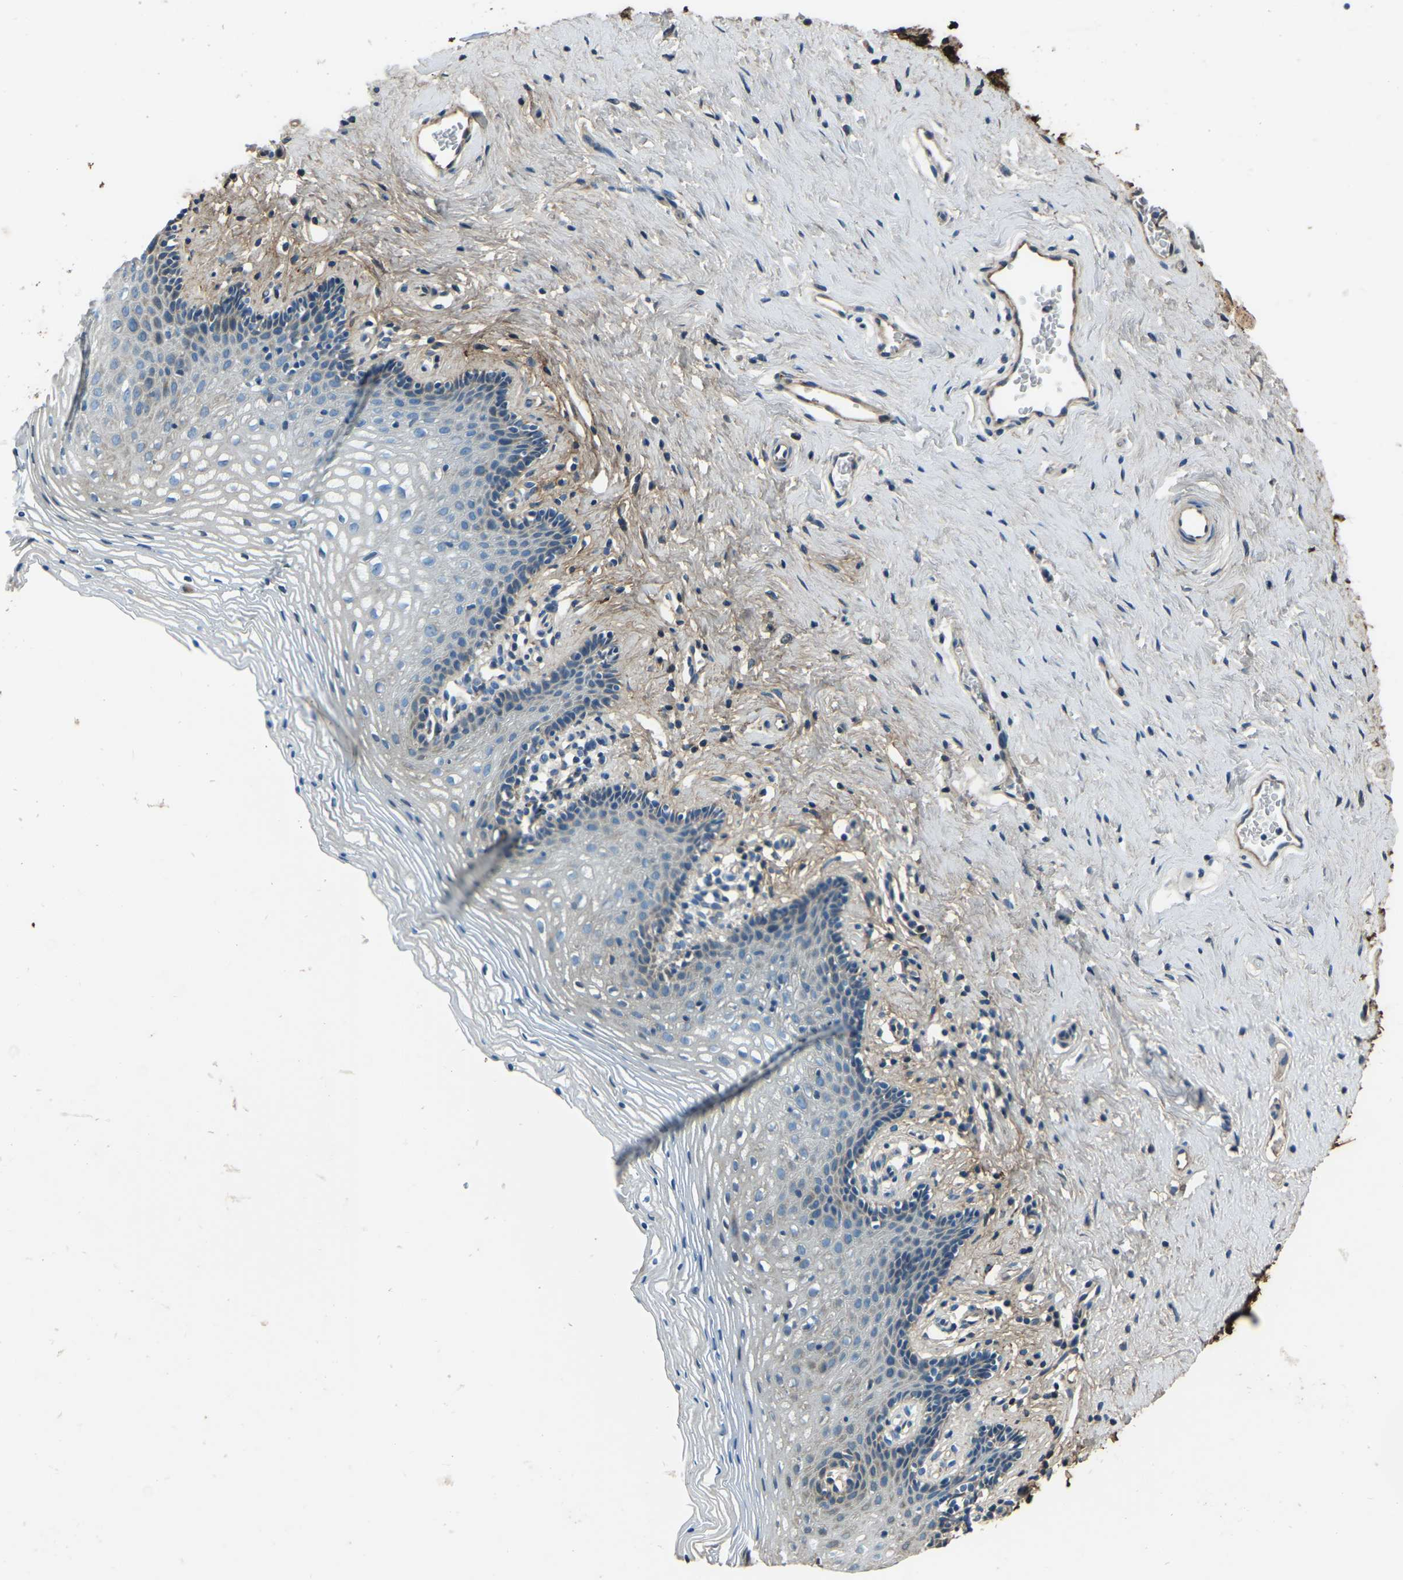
{"staining": {"intensity": "negative", "quantity": "none", "location": "none"}, "tissue": "vagina", "cell_type": "Squamous epithelial cells", "image_type": "normal", "snomed": [{"axis": "morphology", "description": "Normal tissue, NOS"}, {"axis": "topography", "description": "Vagina"}], "caption": "DAB immunohistochemical staining of benign human vagina demonstrates no significant staining in squamous epithelial cells. Nuclei are stained in blue.", "gene": "COL3A1", "patient": {"sex": "female", "age": 32}}